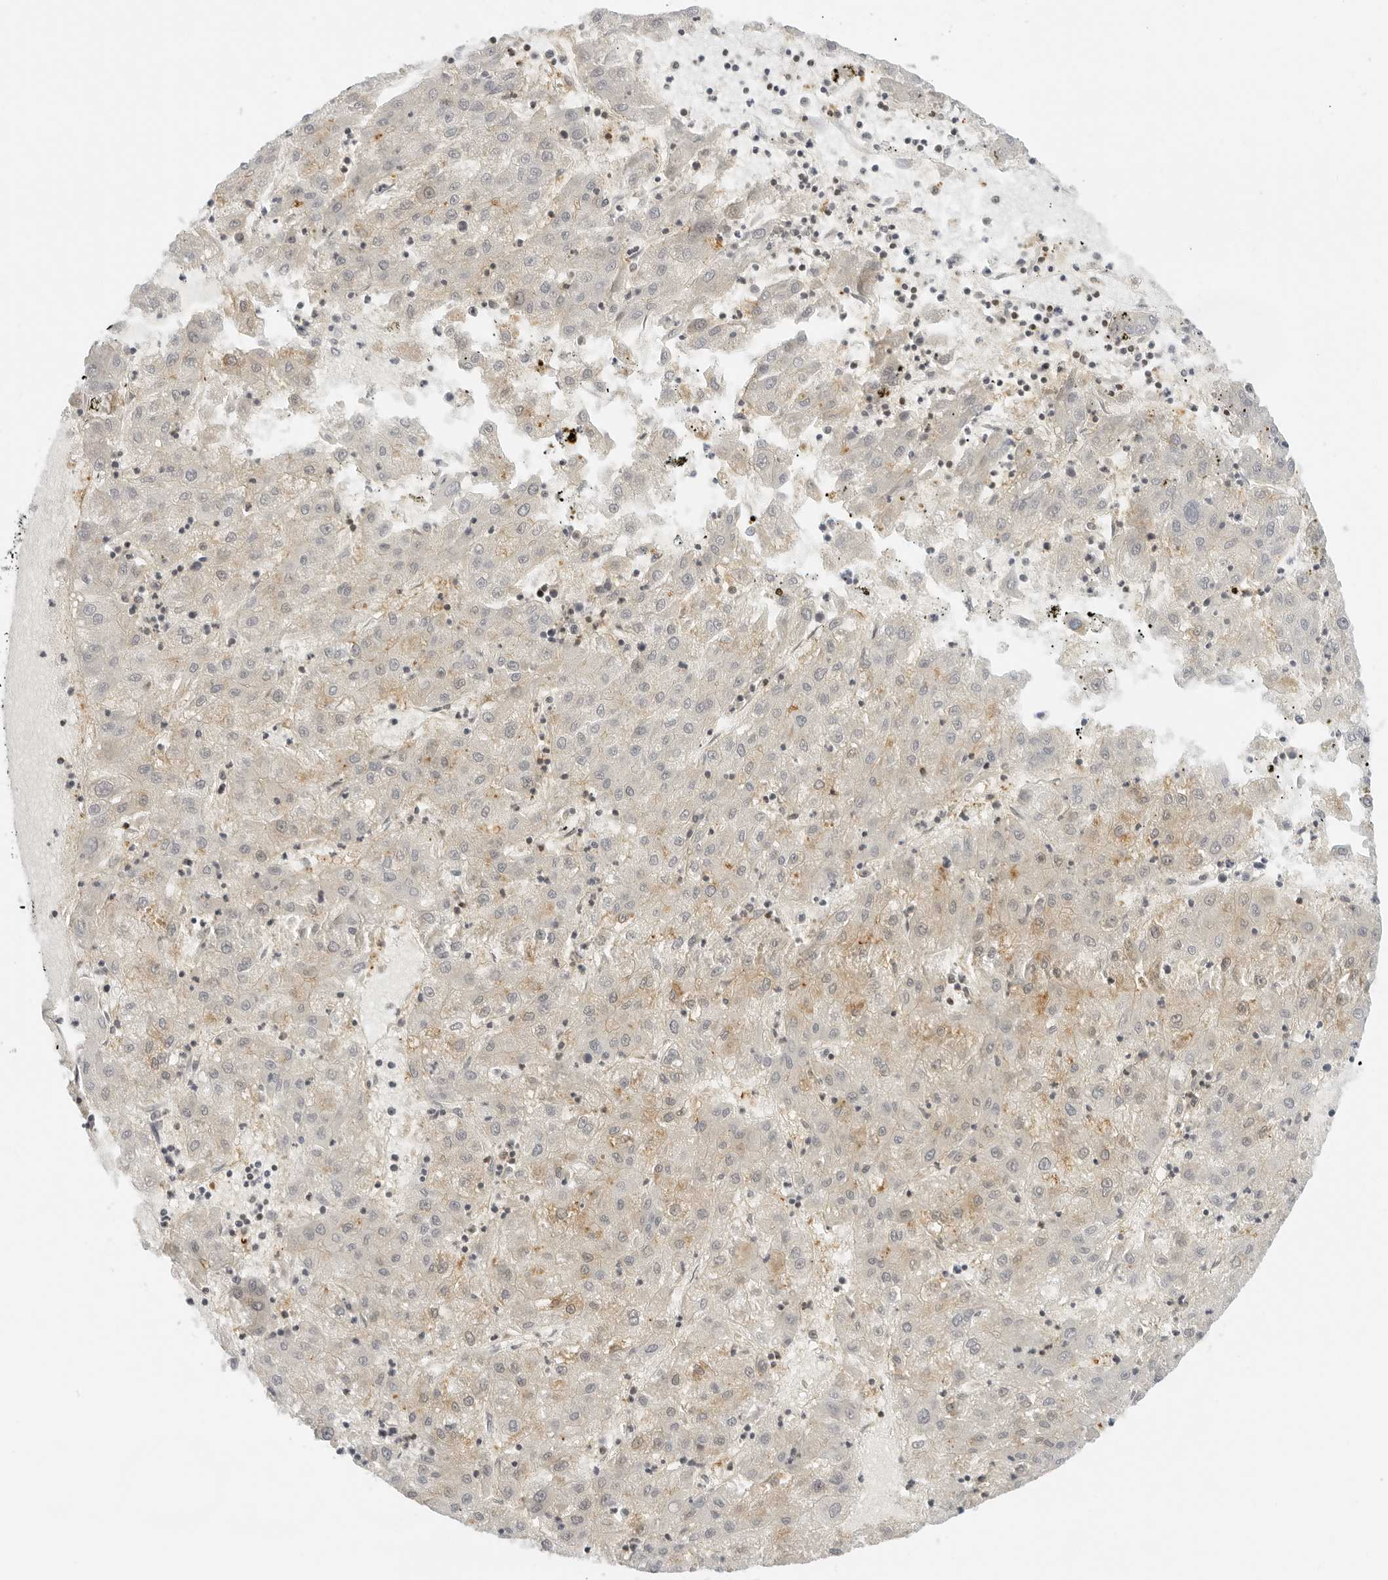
{"staining": {"intensity": "weak", "quantity": "<25%", "location": "cytoplasmic/membranous"}, "tissue": "liver cancer", "cell_type": "Tumor cells", "image_type": "cancer", "snomed": [{"axis": "morphology", "description": "Carcinoma, Hepatocellular, NOS"}, {"axis": "topography", "description": "Liver"}], "caption": "There is no significant expression in tumor cells of liver hepatocellular carcinoma.", "gene": "OSCP1", "patient": {"sex": "male", "age": 72}}